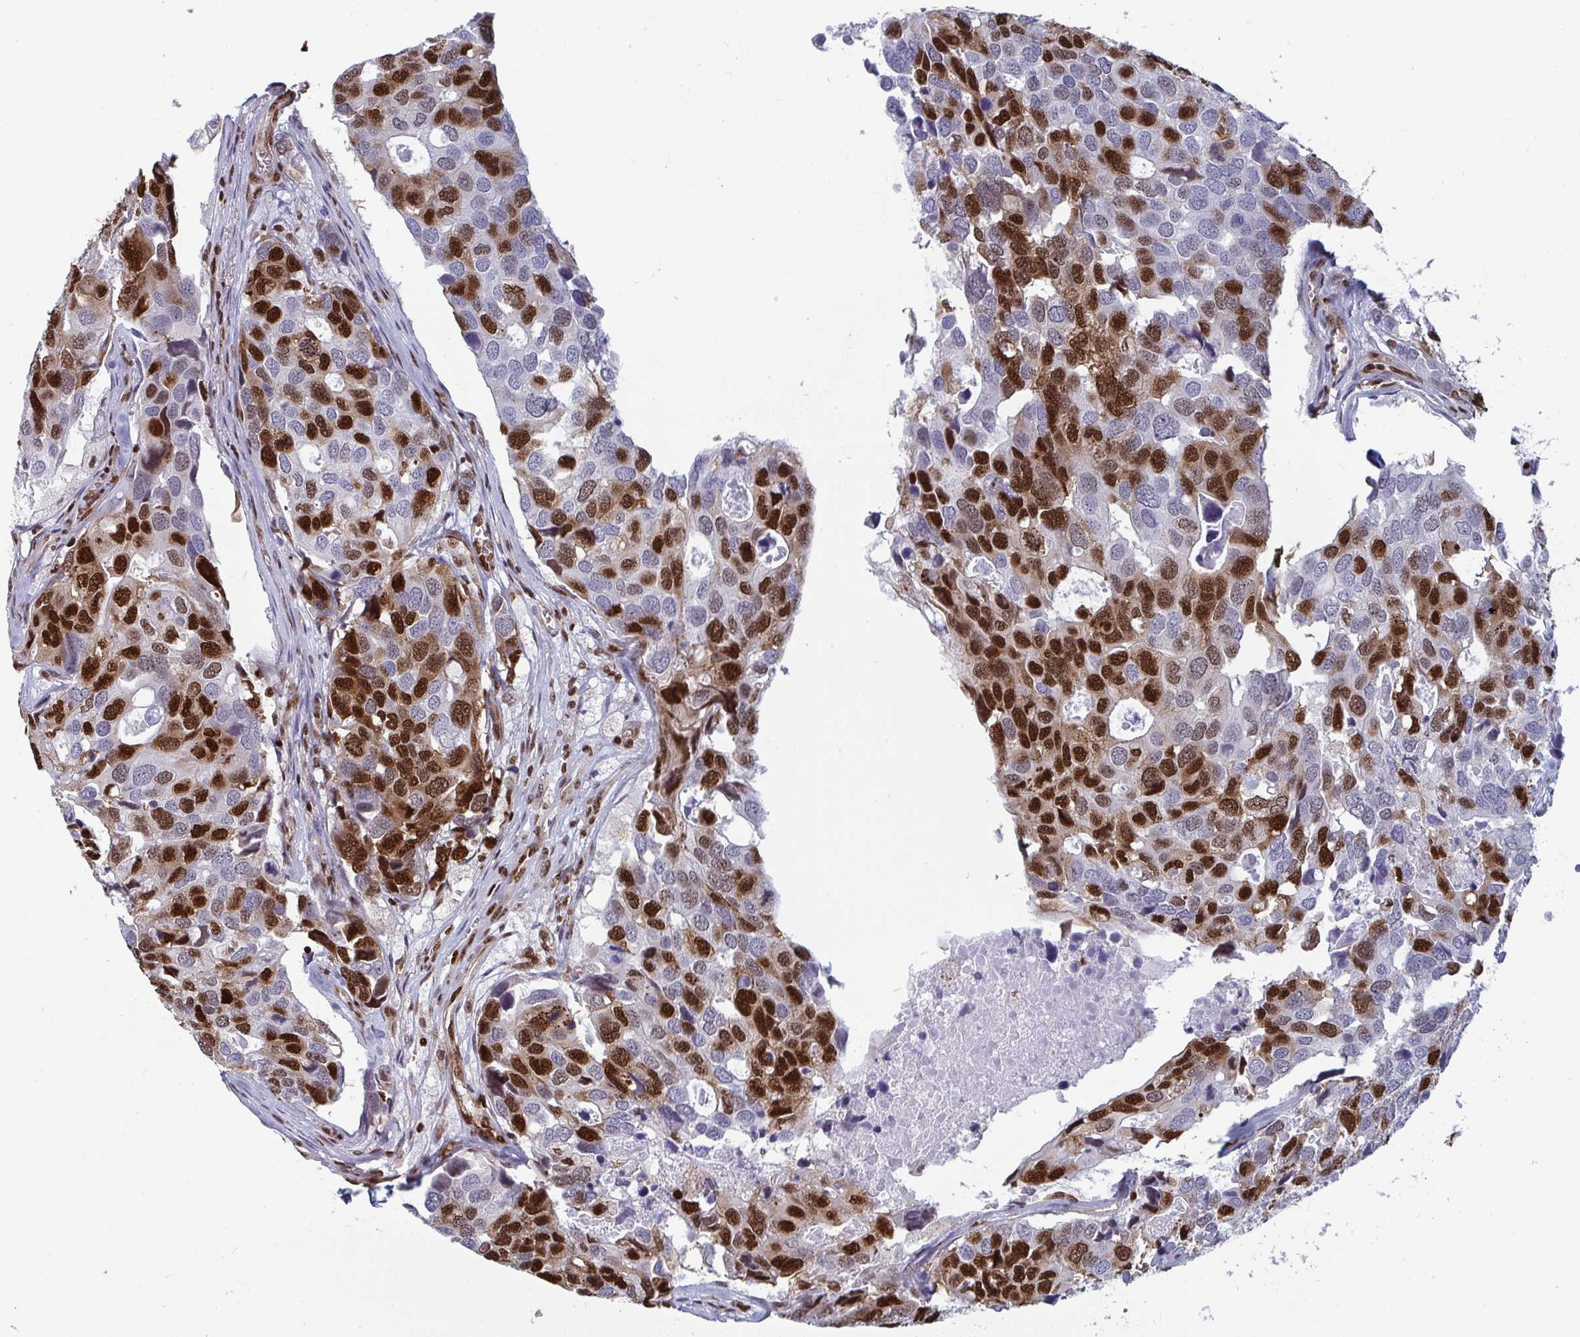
{"staining": {"intensity": "strong", "quantity": ">75%", "location": "nuclear"}, "tissue": "breast cancer", "cell_type": "Tumor cells", "image_type": "cancer", "snomed": [{"axis": "morphology", "description": "Duct carcinoma"}, {"axis": "topography", "description": "Breast"}], "caption": "Immunohistochemical staining of breast cancer shows high levels of strong nuclear protein positivity in about >75% of tumor cells.", "gene": "GAR1", "patient": {"sex": "female", "age": 83}}